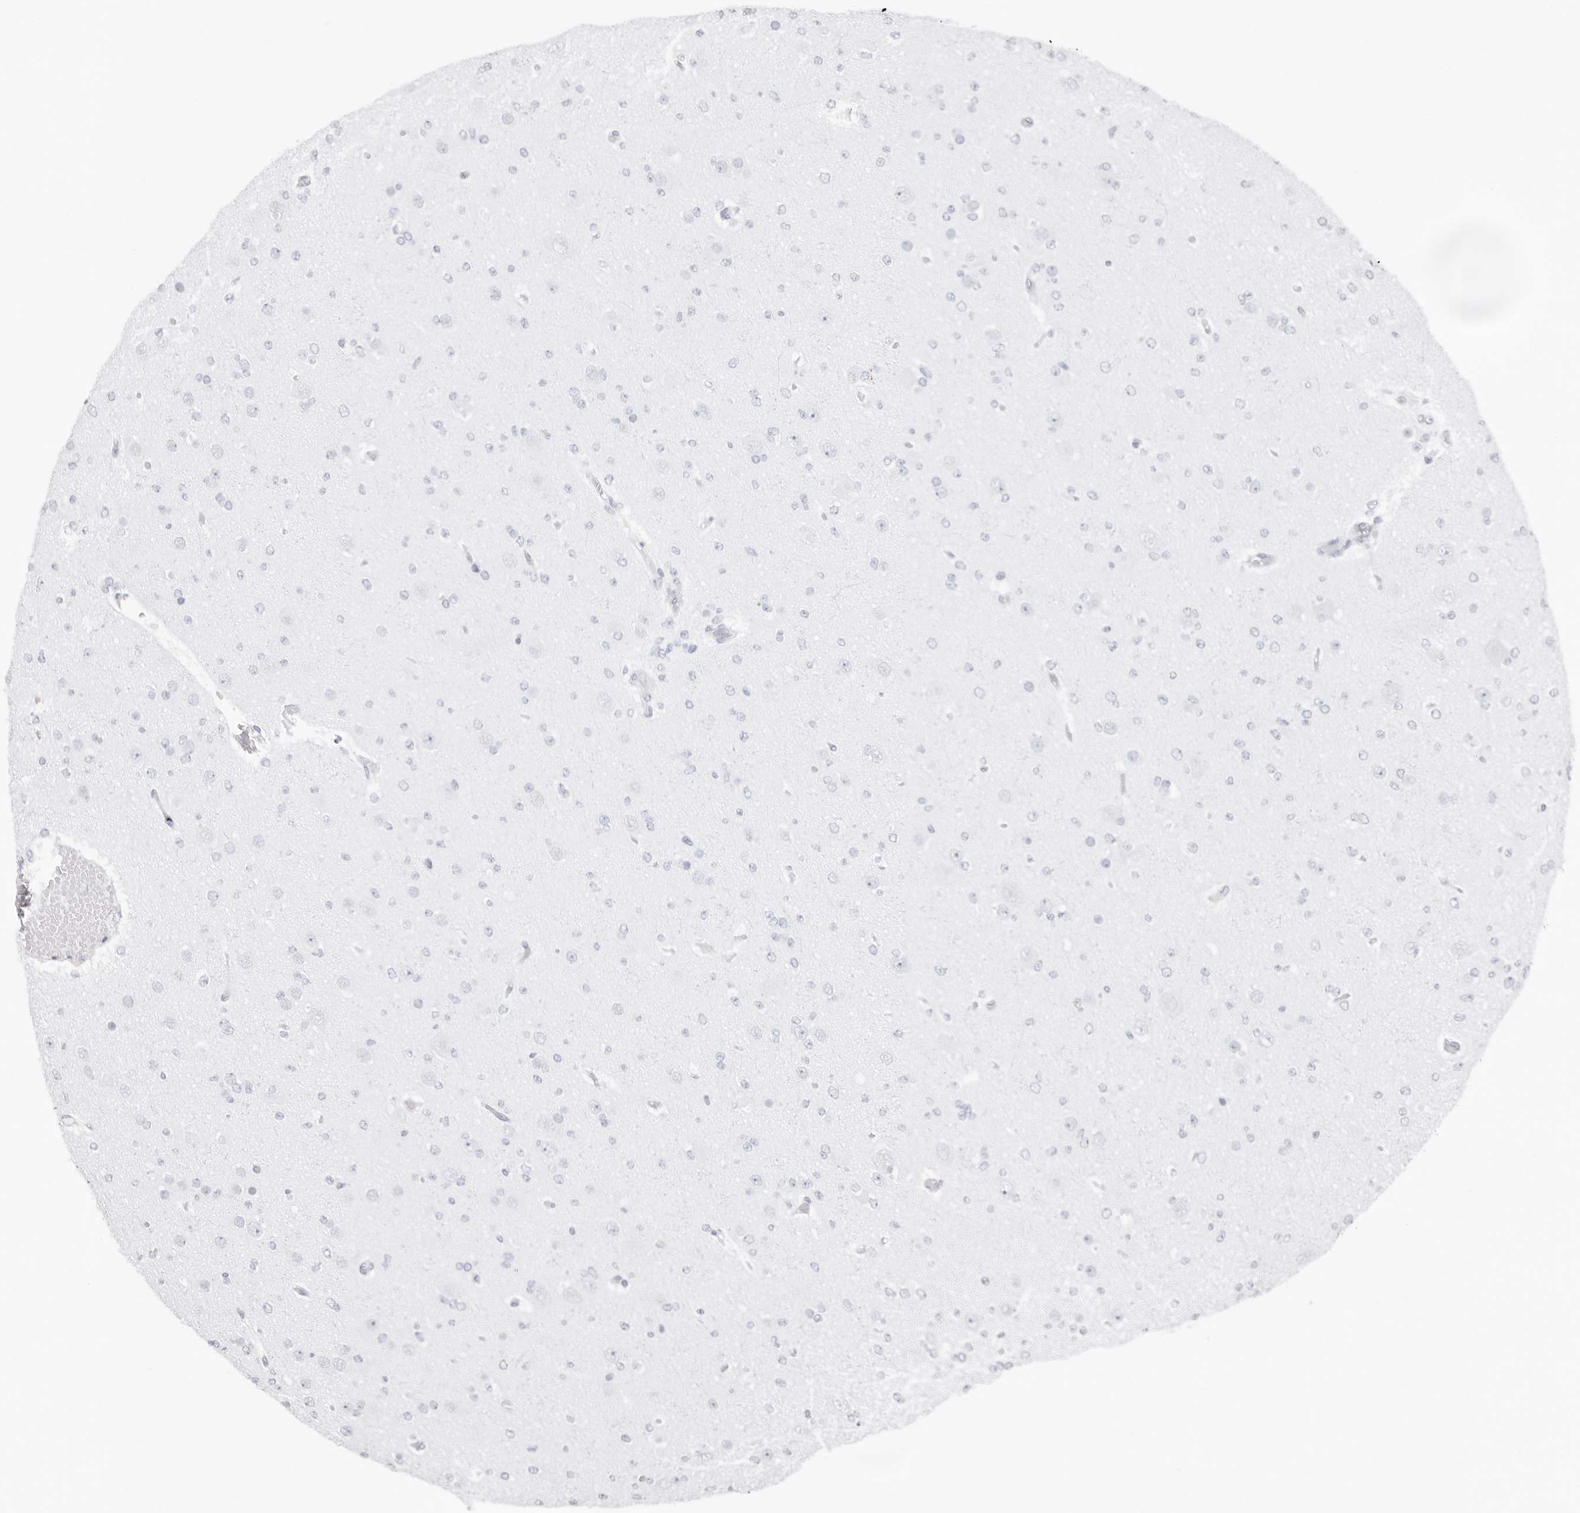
{"staining": {"intensity": "negative", "quantity": "none", "location": "none"}, "tissue": "glioma", "cell_type": "Tumor cells", "image_type": "cancer", "snomed": [{"axis": "morphology", "description": "Glioma, malignant, Low grade"}, {"axis": "topography", "description": "Brain"}], "caption": "The image exhibits no staining of tumor cells in low-grade glioma (malignant).", "gene": "PKDCC", "patient": {"sex": "female", "age": 22}}